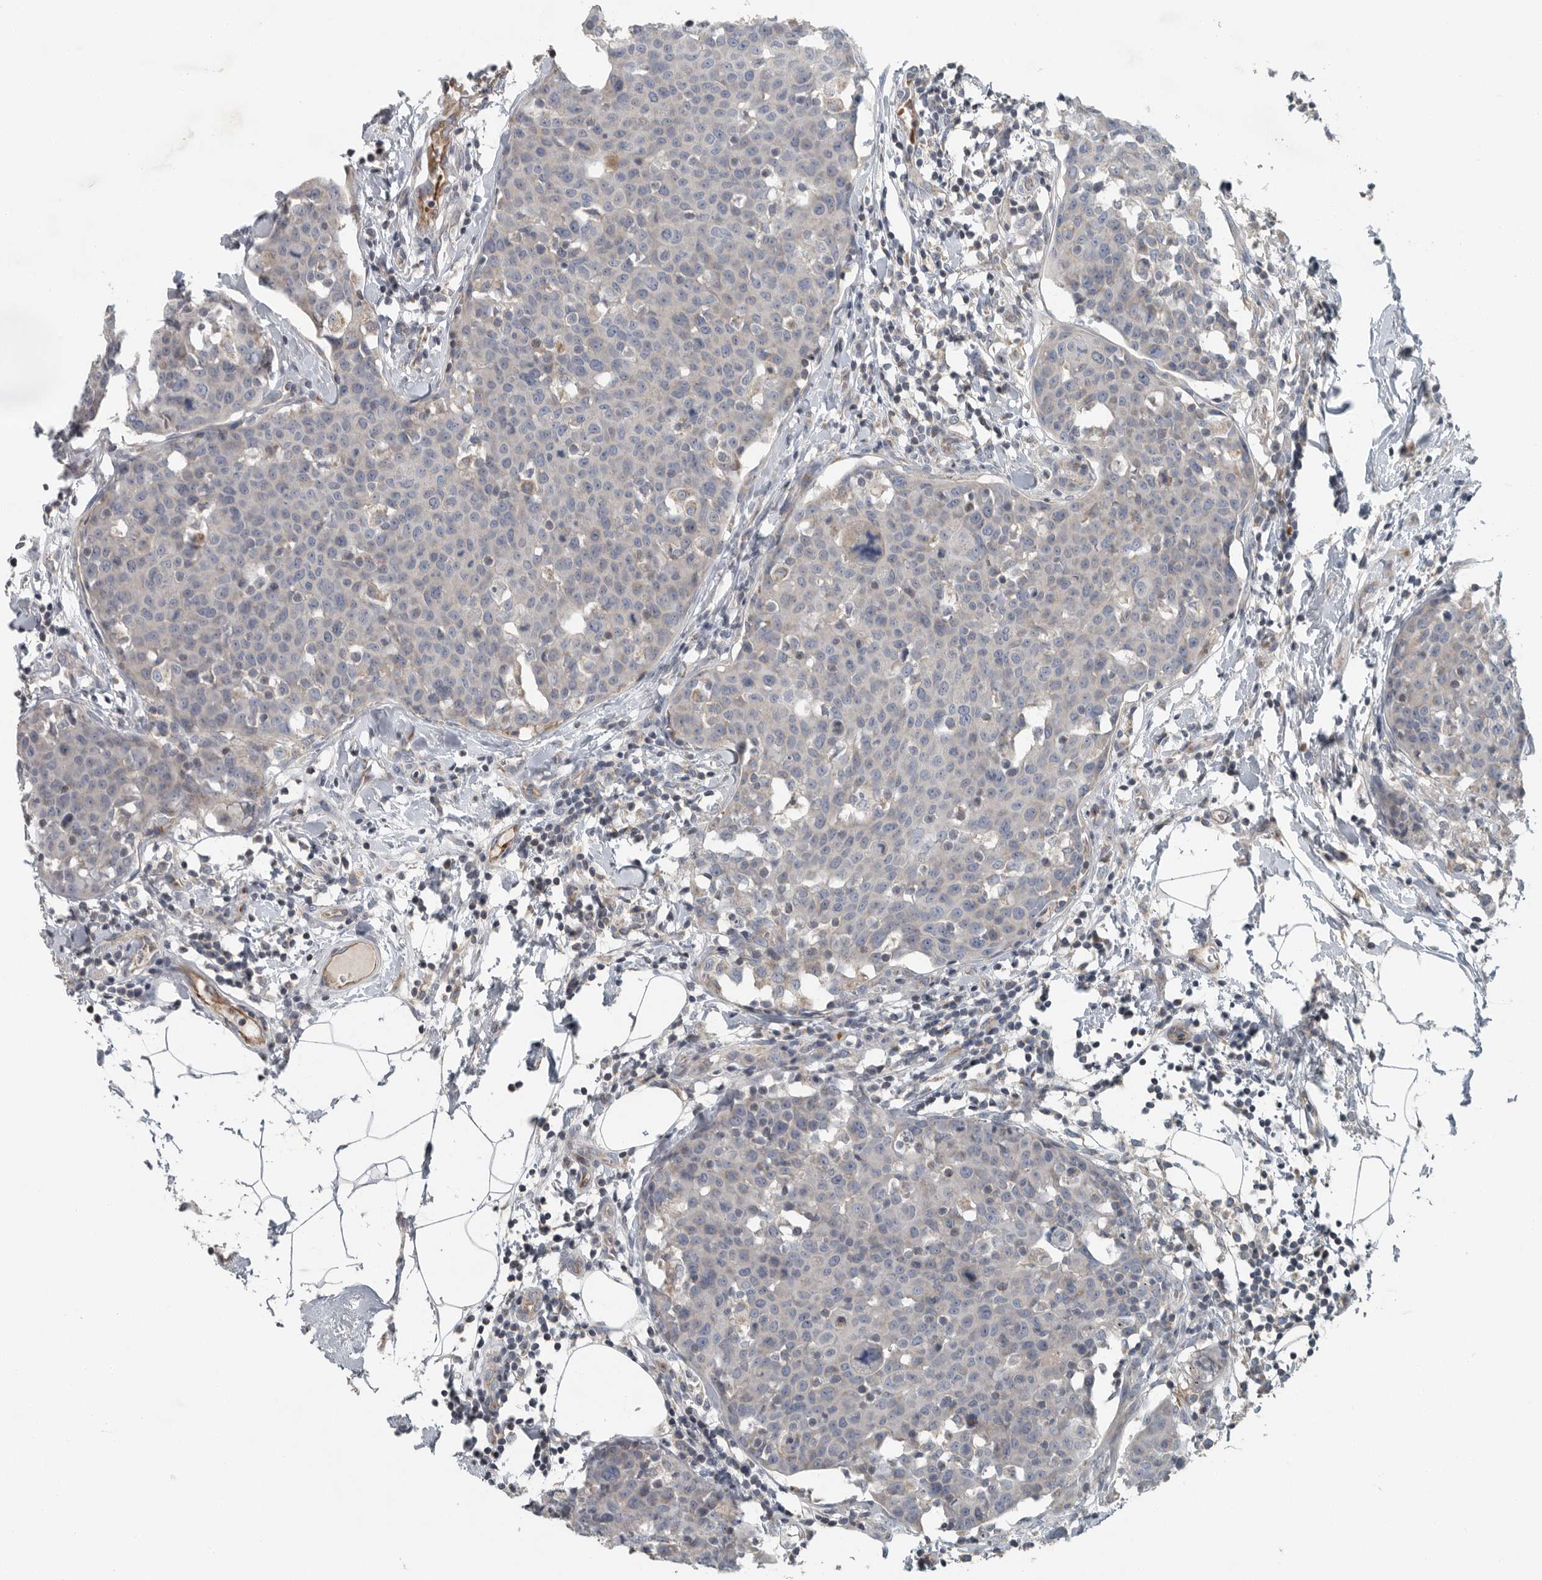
{"staining": {"intensity": "negative", "quantity": "none", "location": "none"}, "tissue": "breast cancer", "cell_type": "Tumor cells", "image_type": "cancer", "snomed": [{"axis": "morphology", "description": "Normal tissue, NOS"}, {"axis": "morphology", "description": "Duct carcinoma"}, {"axis": "topography", "description": "Breast"}], "caption": "A high-resolution image shows IHC staining of breast cancer, which displays no significant staining in tumor cells.", "gene": "MPP3", "patient": {"sex": "female", "age": 37}}